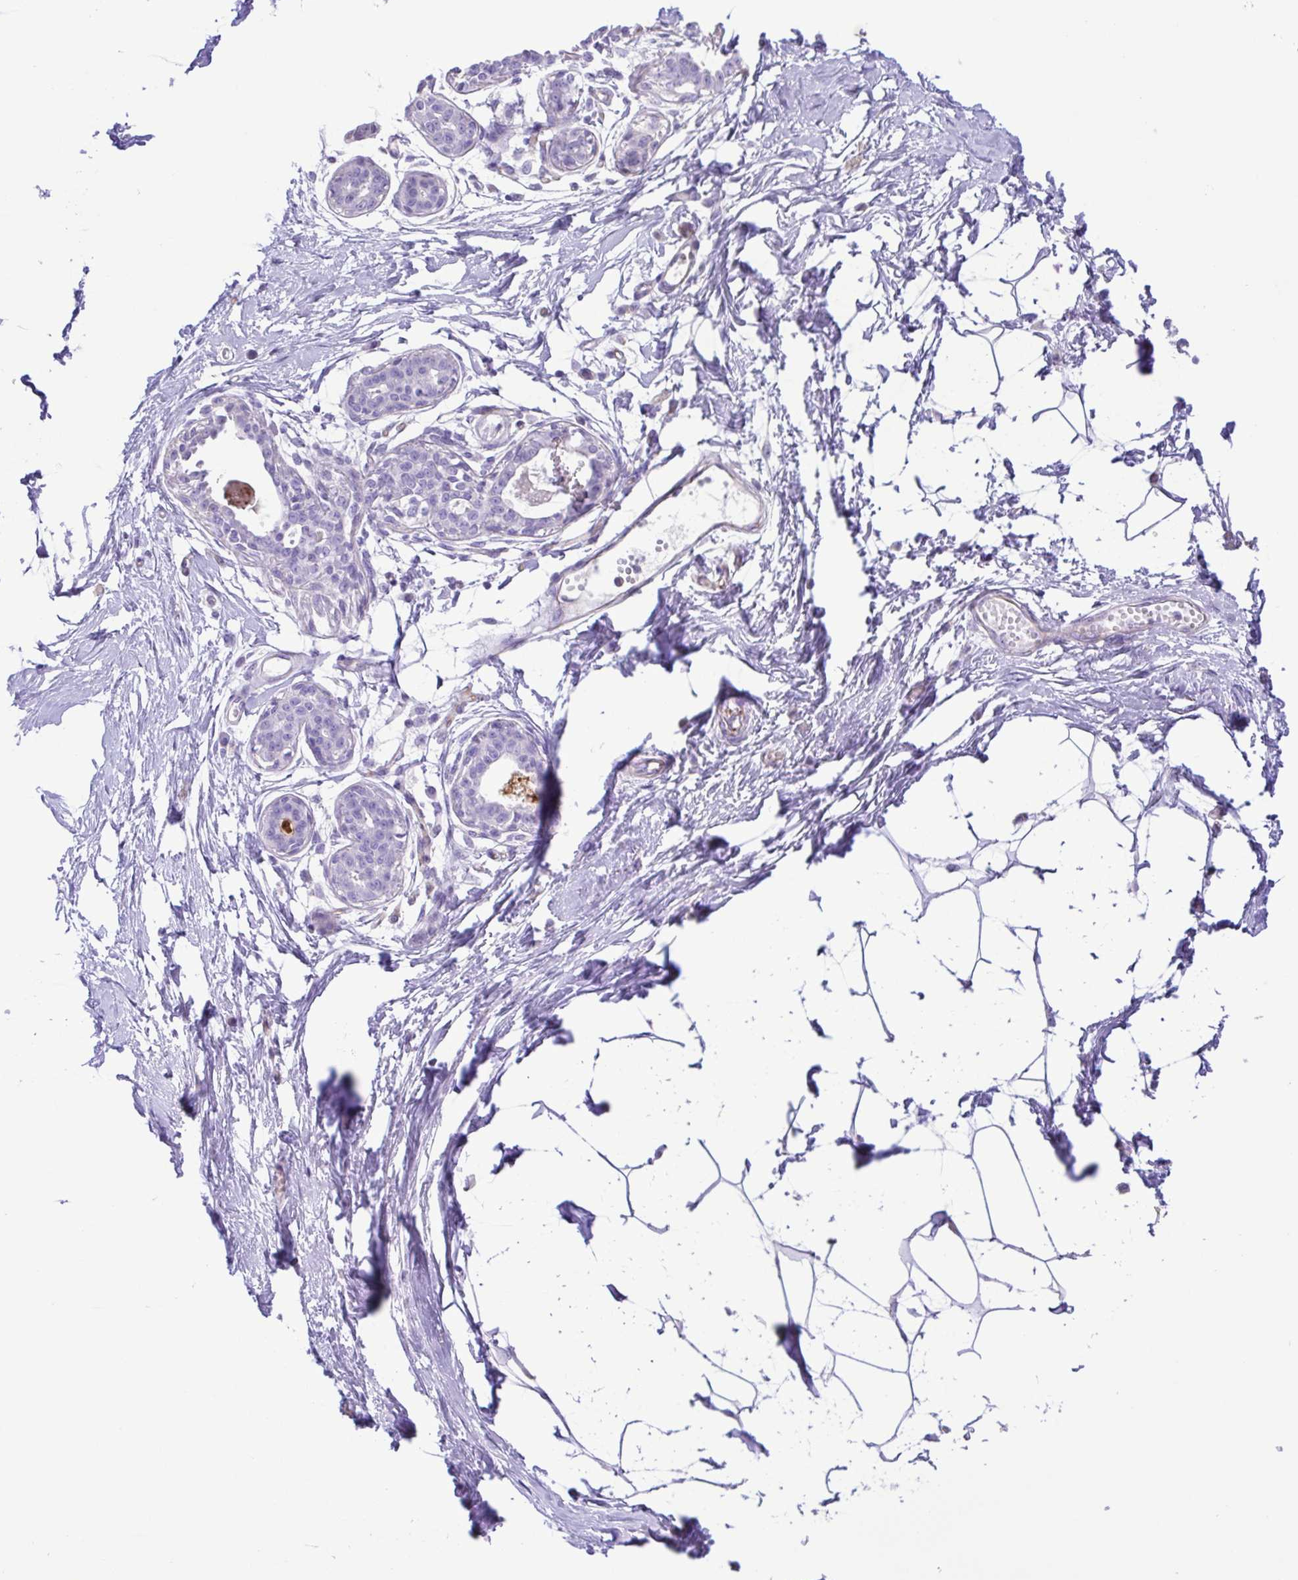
{"staining": {"intensity": "negative", "quantity": "none", "location": "none"}, "tissue": "breast", "cell_type": "Adipocytes", "image_type": "normal", "snomed": [{"axis": "morphology", "description": "Normal tissue, NOS"}, {"axis": "topography", "description": "Breast"}], "caption": "This is an IHC histopathology image of benign breast. There is no staining in adipocytes.", "gene": "FLT1", "patient": {"sex": "female", "age": 45}}